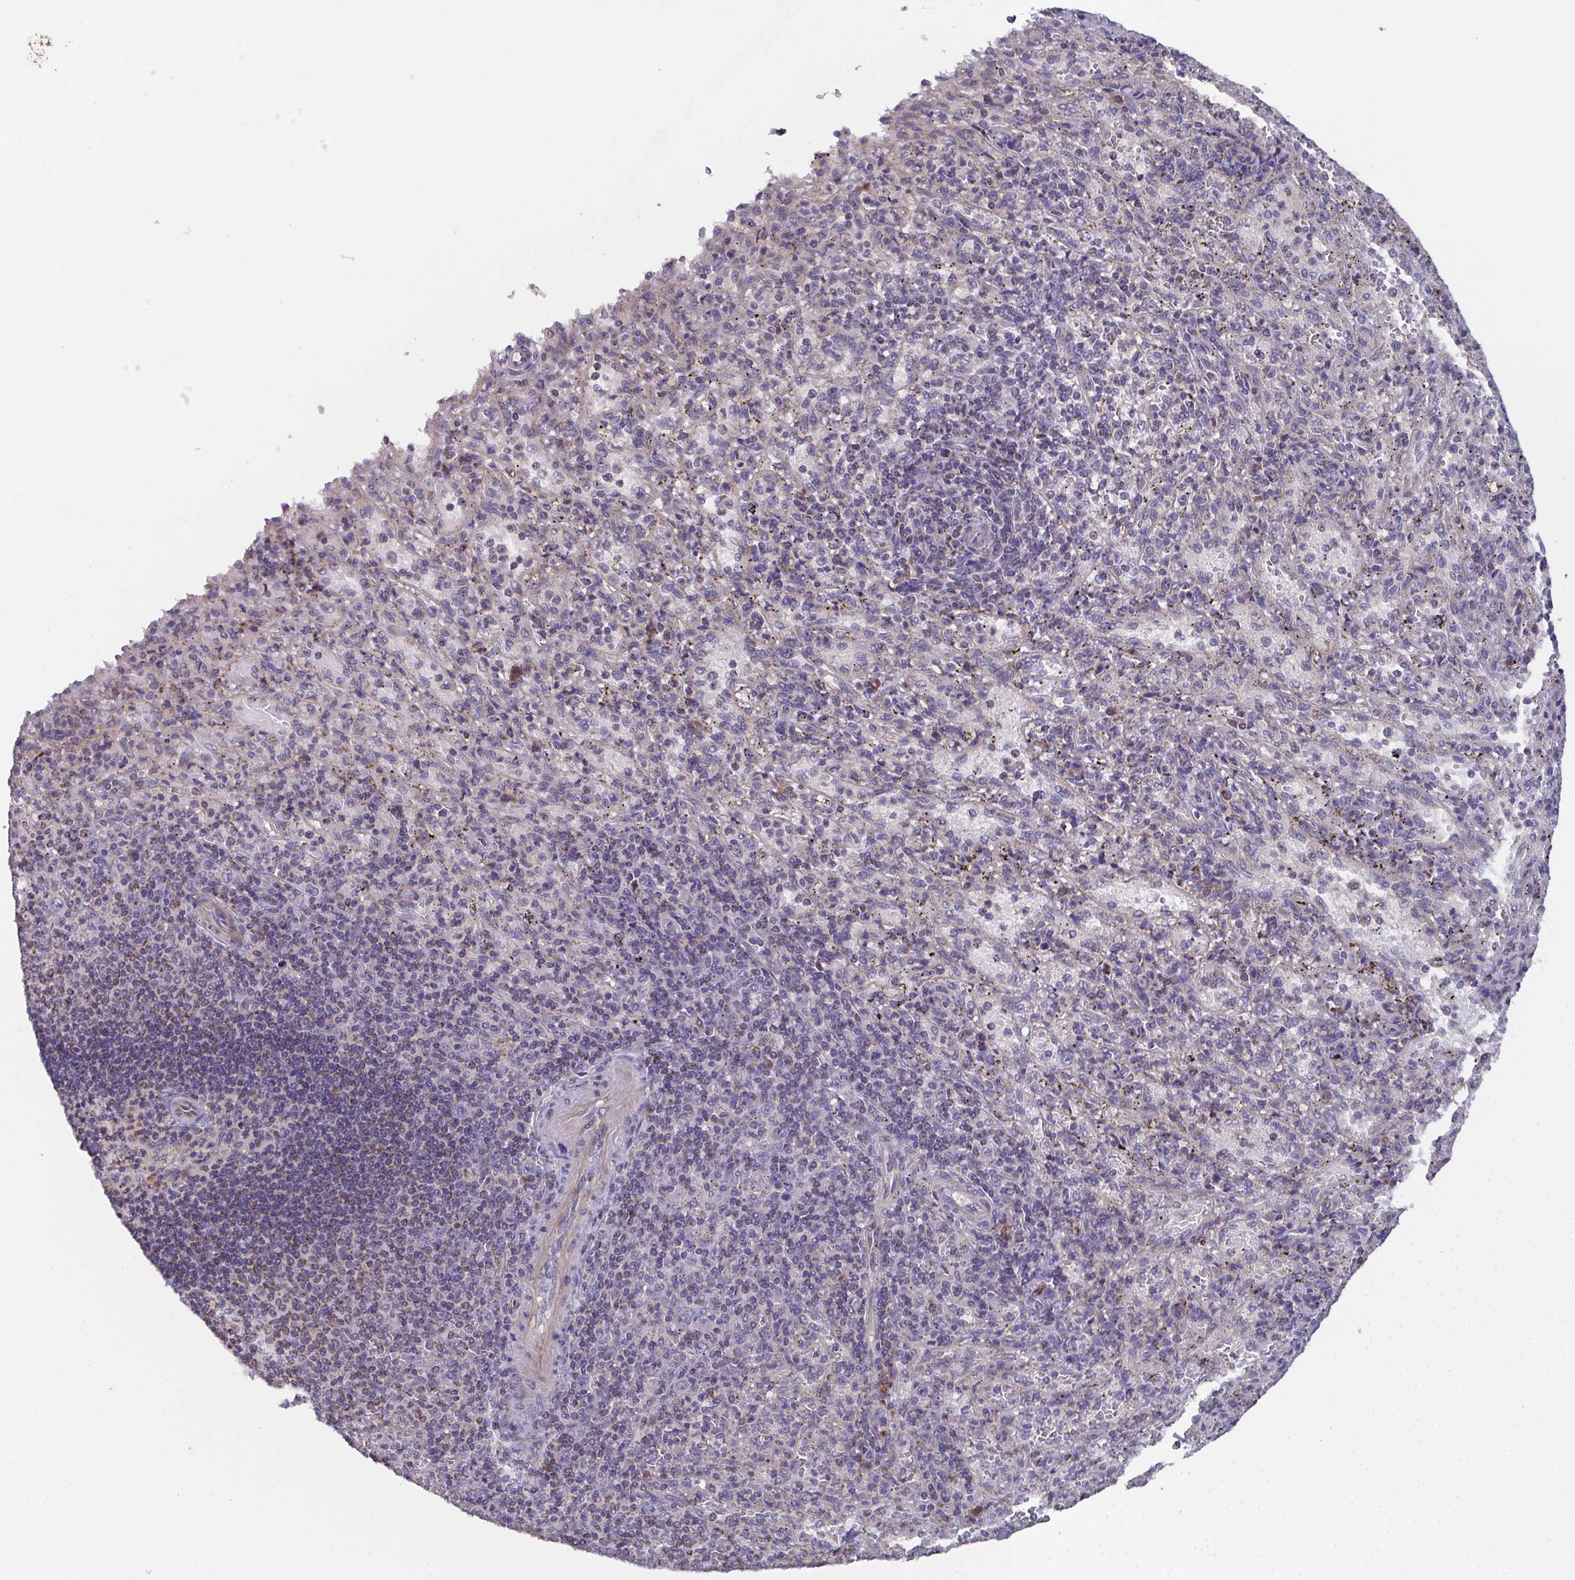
{"staining": {"intensity": "weak", "quantity": "<25%", "location": "cytoplasmic/membranous"}, "tissue": "spleen", "cell_type": "Cells in red pulp", "image_type": "normal", "snomed": [{"axis": "morphology", "description": "Normal tissue, NOS"}, {"axis": "topography", "description": "Spleen"}], "caption": "Immunohistochemistry of unremarkable spleen displays no staining in cells in red pulp.", "gene": "MT", "patient": {"sex": "male", "age": 57}}